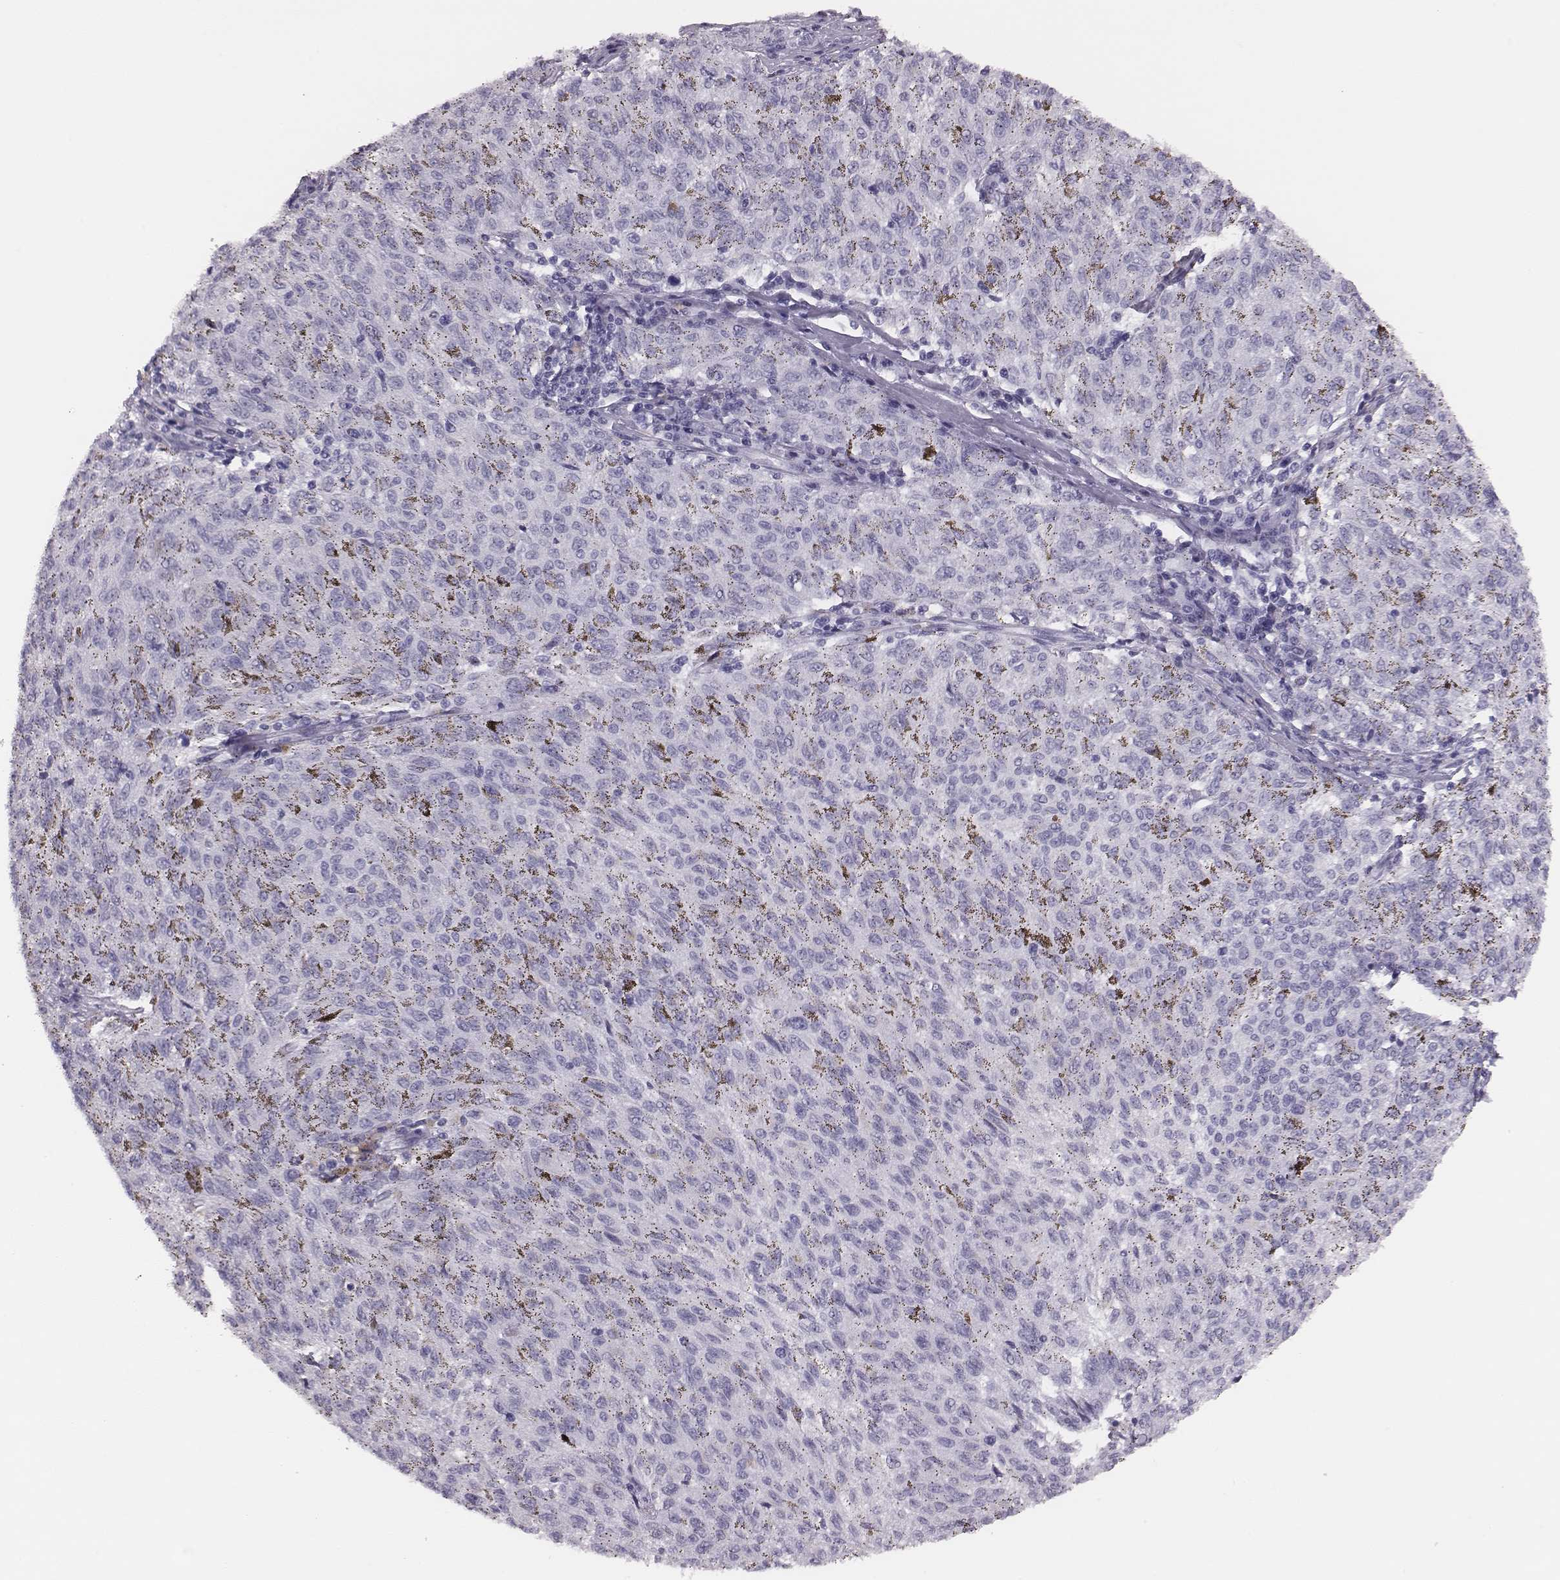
{"staining": {"intensity": "negative", "quantity": "none", "location": "none"}, "tissue": "melanoma", "cell_type": "Tumor cells", "image_type": "cancer", "snomed": [{"axis": "morphology", "description": "Malignant melanoma, NOS"}, {"axis": "topography", "description": "Skin"}], "caption": "High magnification brightfield microscopy of malignant melanoma stained with DAB (3,3'-diaminobenzidine) (brown) and counterstained with hematoxylin (blue): tumor cells show no significant positivity. (Immunohistochemistry, brightfield microscopy, high magnification).", "gene": "H1-6", "patient": {"sex": "female", "age": 72}}